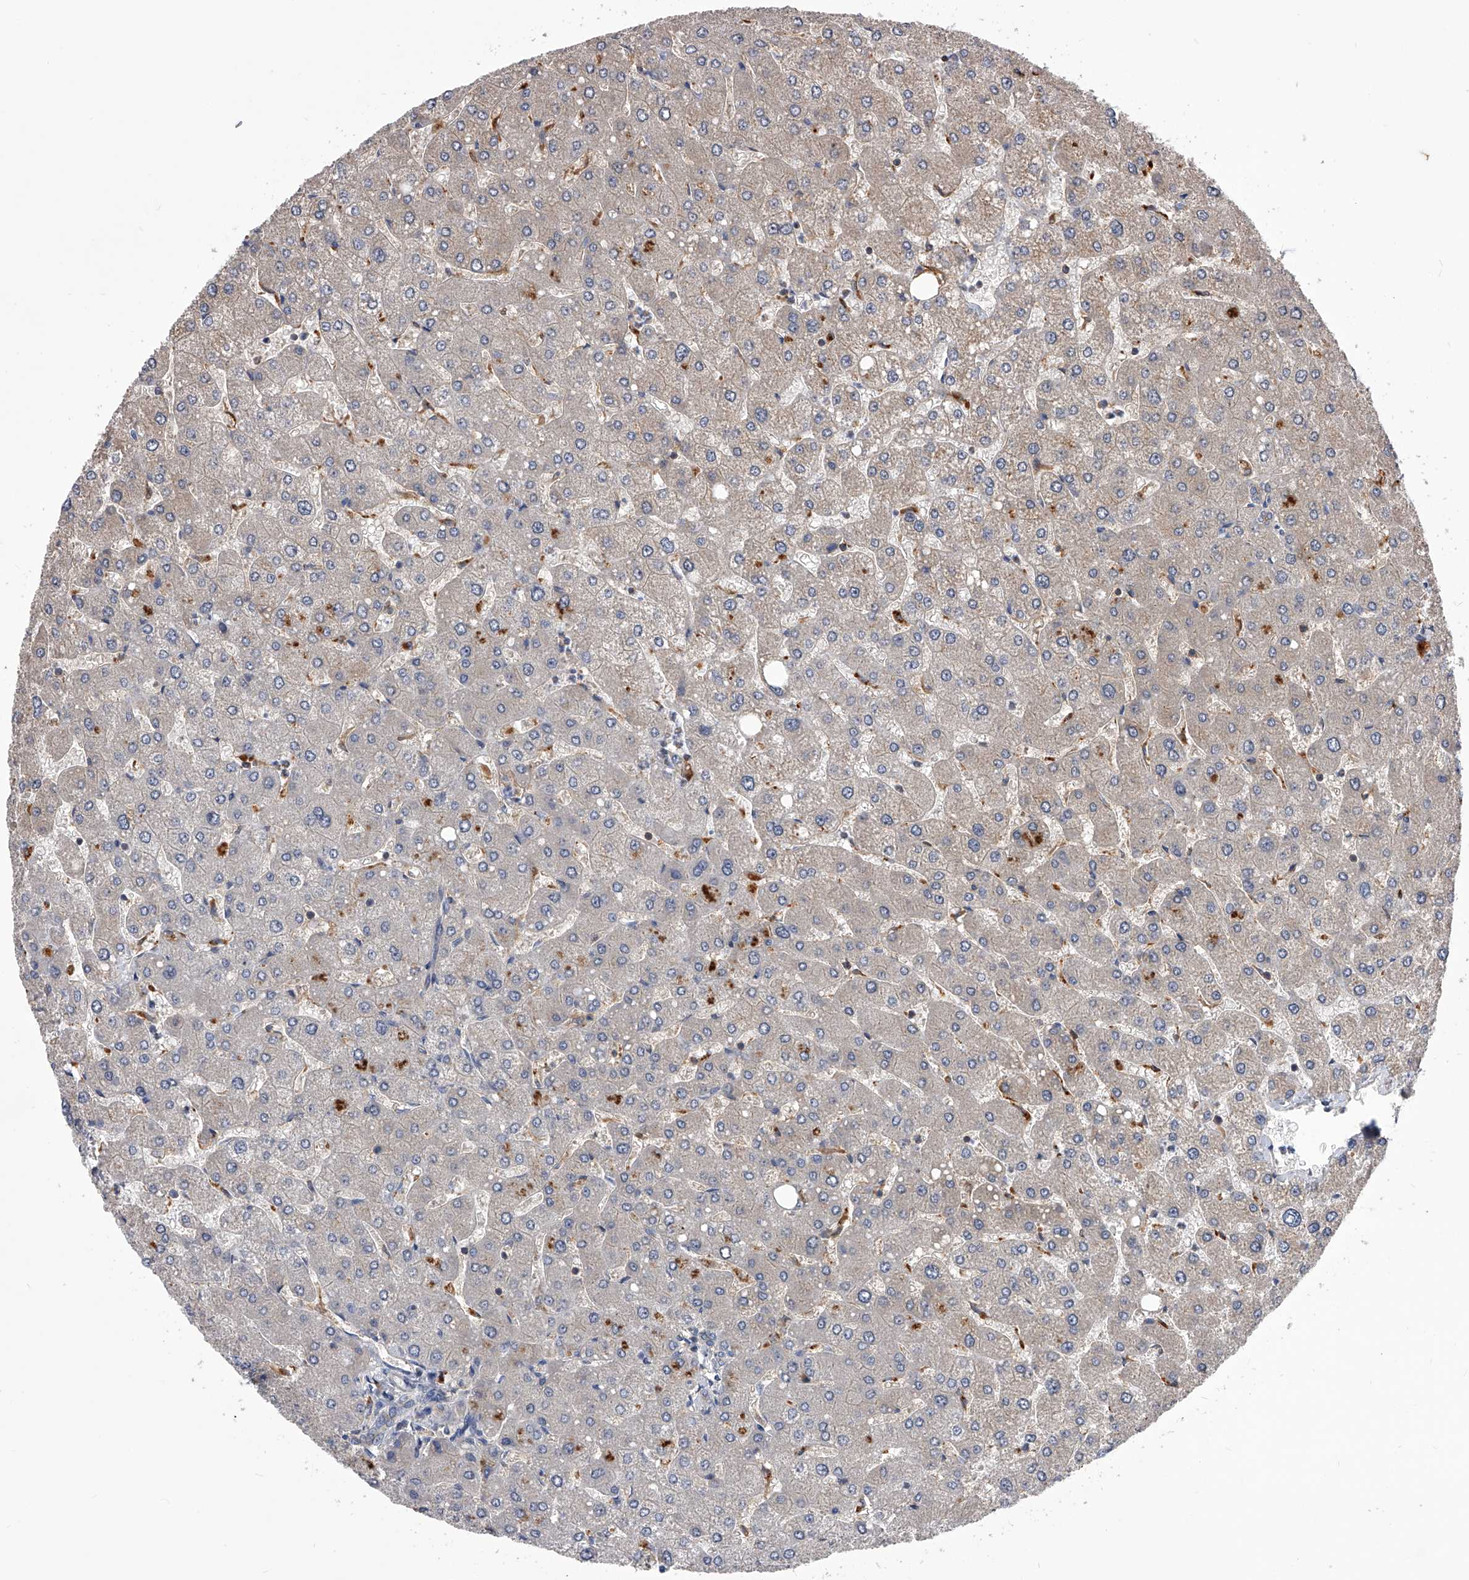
{"staining": {"intensity": "negative", "quantity": "none", "location": "none"}, "tissue": "liver", "cell_type": "Cholangiocytes", "image_type": "normal", "snomed": [{"axis": "morphology", "description": "Normal tissue, NOS"}, {"axis": "topography", "description": "Liver"}], "caption": "Immunohistochemical staining of normal human liver displays no significant positivity in cholangiocytes.", "gene": "CUL7", "patient": {"sex": "male", "age": 55}}